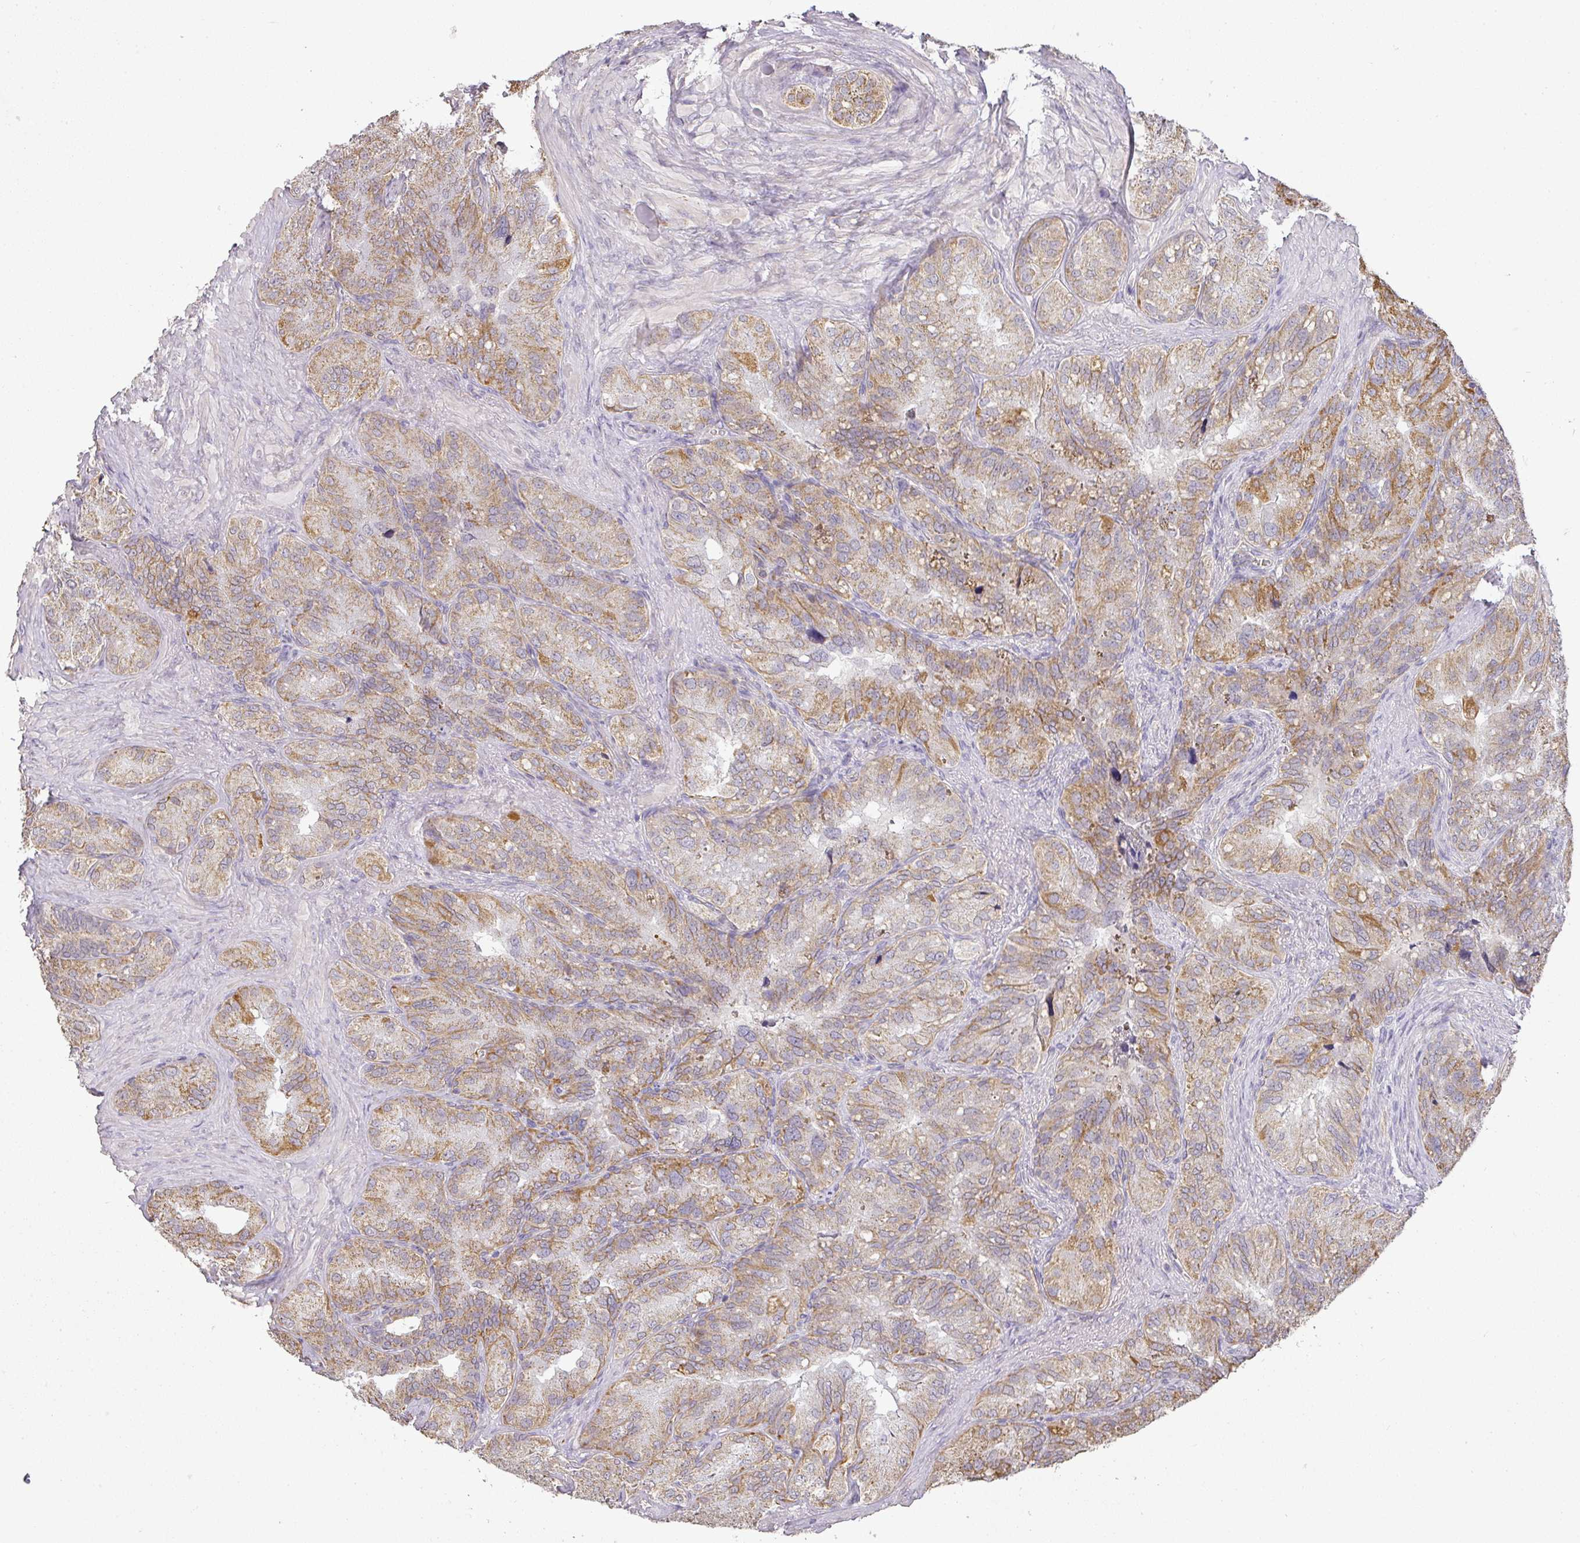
{"staining": {"intensity": "moderate", "quantity": ">75%", "location": "cytoplasmic/membranous"}, "tissue": "seminal vesicle", "cell_type": "Glandular cells", "image_type": "normal", "snomed": [{"axis": "morphology", "description": "Normal tissue, NOS"}, {"axis": "topography", "description": "Seminal veicle"}], "caption": "Immunohistochemistry (IHC) staining of normal seminal vesicle, which reveals medium levels of moderate cytoplasmic/membranous staining in about >75% of glandular cells indicating moderate cytoplasmic/membranous protein expression. The staining was performed using DAB (brown) for protein detection and nuclei were counterstained in hematoxylin (blue).", "gene": "MYOM2", "patient": {"sex": "male", "age": 69}}